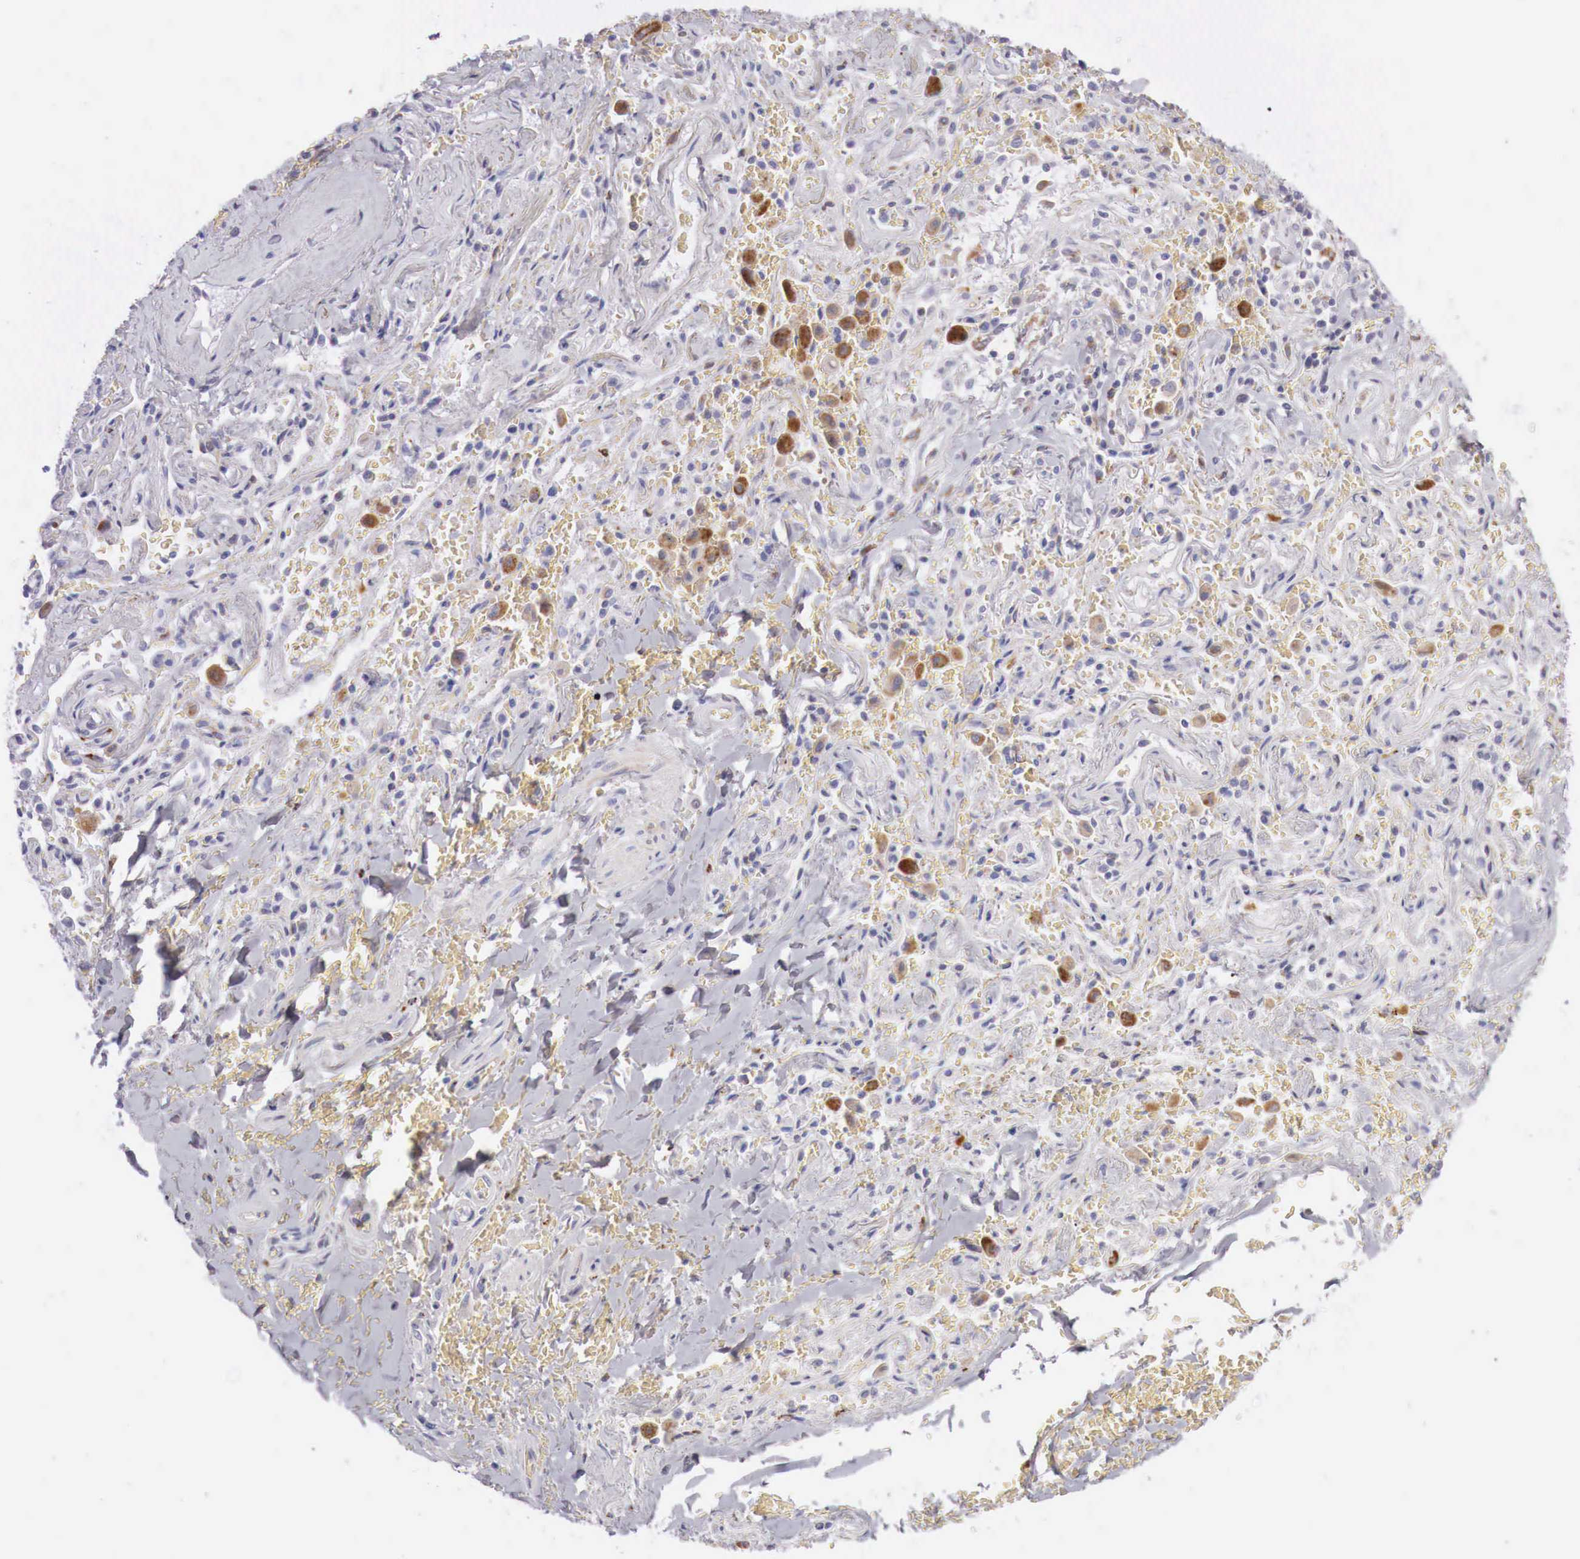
{"staining": {"intensity": "negative", "quantity": "none", "location": "none"}, "tissue": "adipose tissue", "cell_type": "Adipocytes", "image_type": "normal", "snomed": [{"axis": "morphology", "description": "Normal tissue, NOS"}, {"axis": "topography", "description": "Cartilage tissue"}, {"axis": "topography", "description": "Lung"}], "caption": "Protein analysis of unremarkable adipose tissue exhibits no significant positivity in adipocytes. Nuclei are stained in blue.", "gene": "GLA", "patient": {"sex": "male", "age": 65}}